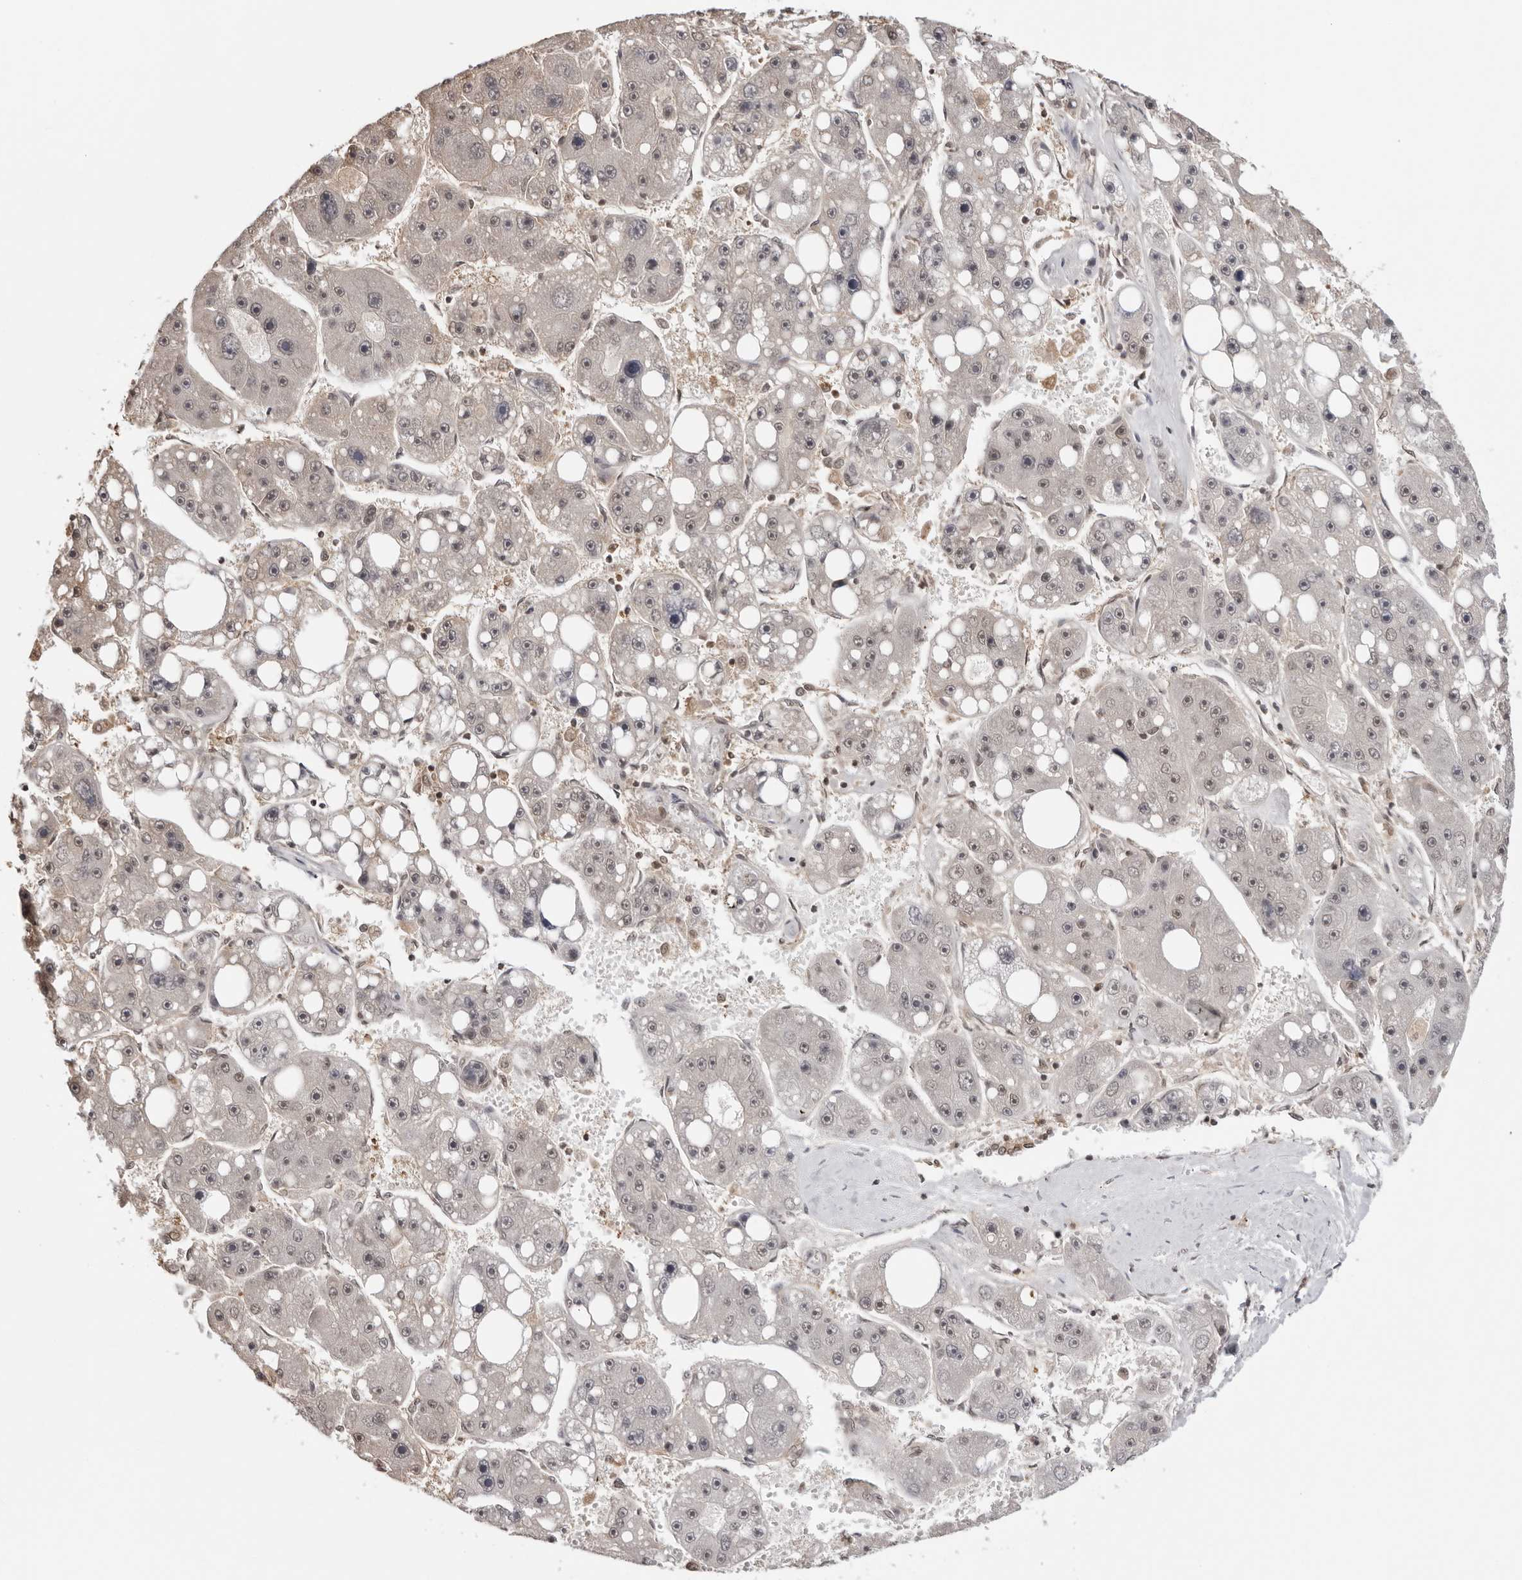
{"staining": {"intensity": "negative", "quantity": "none", "location": "none"}, "tissue": "liver cancer", "cell_type": "Tumor cells", "image_type": "cancer", "snomed": [{"axis": "morphology", "description": "Carcinoma, Hepatocellular, NOS"}, {"axis": "topography", "description": "Liver"}], "caption": "Human liver cancer (hepatocellular carcinoma) stained for a protein using immunohistochemistry (IHC) reveals no staining in tumor cells.", "gene": "SDE2", "patient": {"sex": "female", "age": 61}}